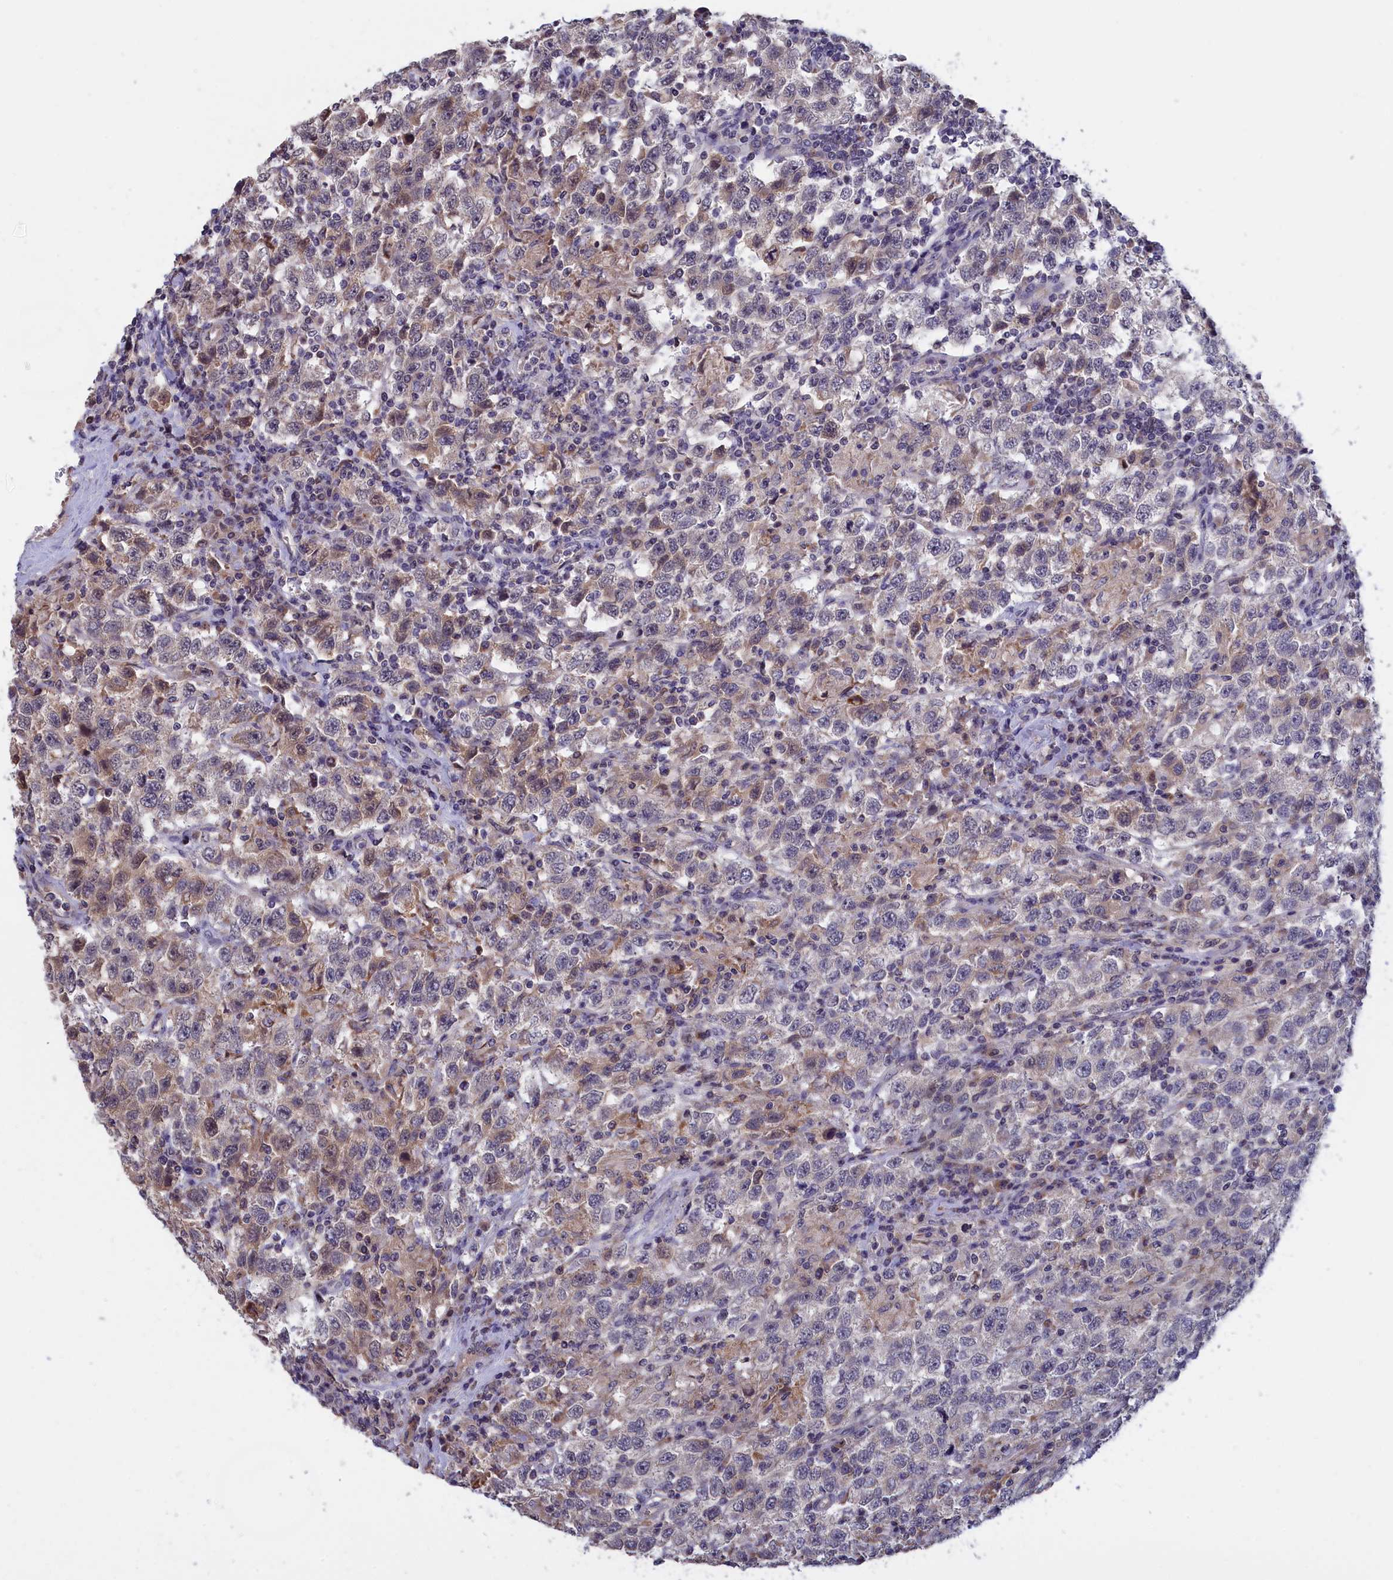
{"staining": {"intensity": "weak", "quantity": "25%-75%", "location": "cytoplasmic/membranous"}, "tissue": "testis cancer", "cell_type": "Tumor cells", "image_type": "cancer", "snomed": [{"axis": "morphology", "description": "Seminoma, NOS"}, {"axis": "topography", "description": "Testis"}], "caption": "An image of human testis seminoma stained for a protein reveals weak cytoplasmic/membranous brown staining in tumor cells.", "gene": "EPB41L4B", "patient": {"sex": "male", "age": 41}}